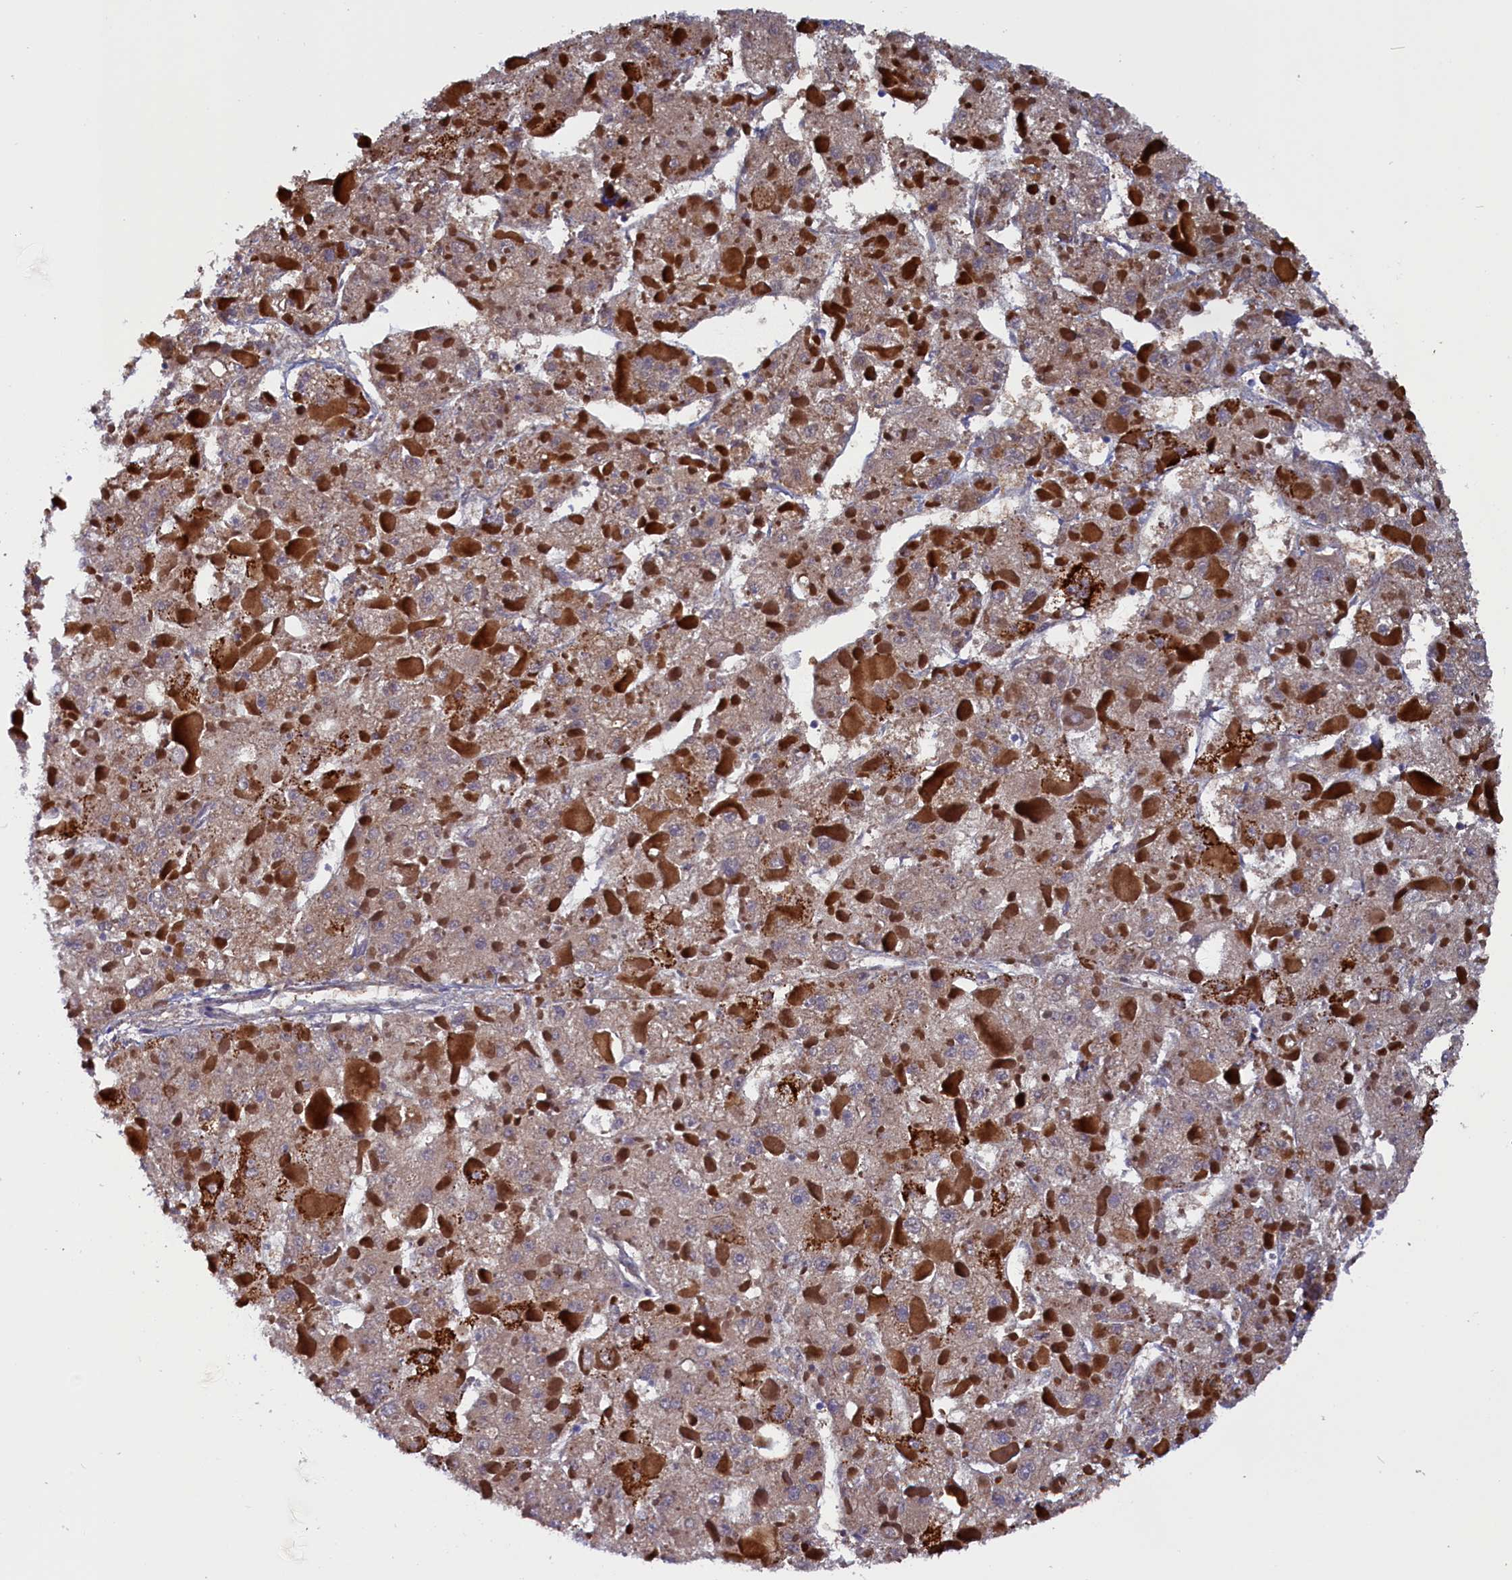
{"staining": {"intensity": "moderate", "quantity": ">75%", "location": "cytoplasmic/membranous"}, "tissue": "liver cancer", "cell_type": "Tumor cells", "image_type": "cancer", "snomed": [{"axis": "morphology", "description": "Carcinoma, Hepatocellular, NOS"}, {"axis": "topography", "description": "Liver"}], "caption": "Liver hepatocellular carcinoma stained with a protein marker shows moderate staining in tumor cells.", "gene": "ANKRD29", "patient": {"sex": "female", "age": 73}}